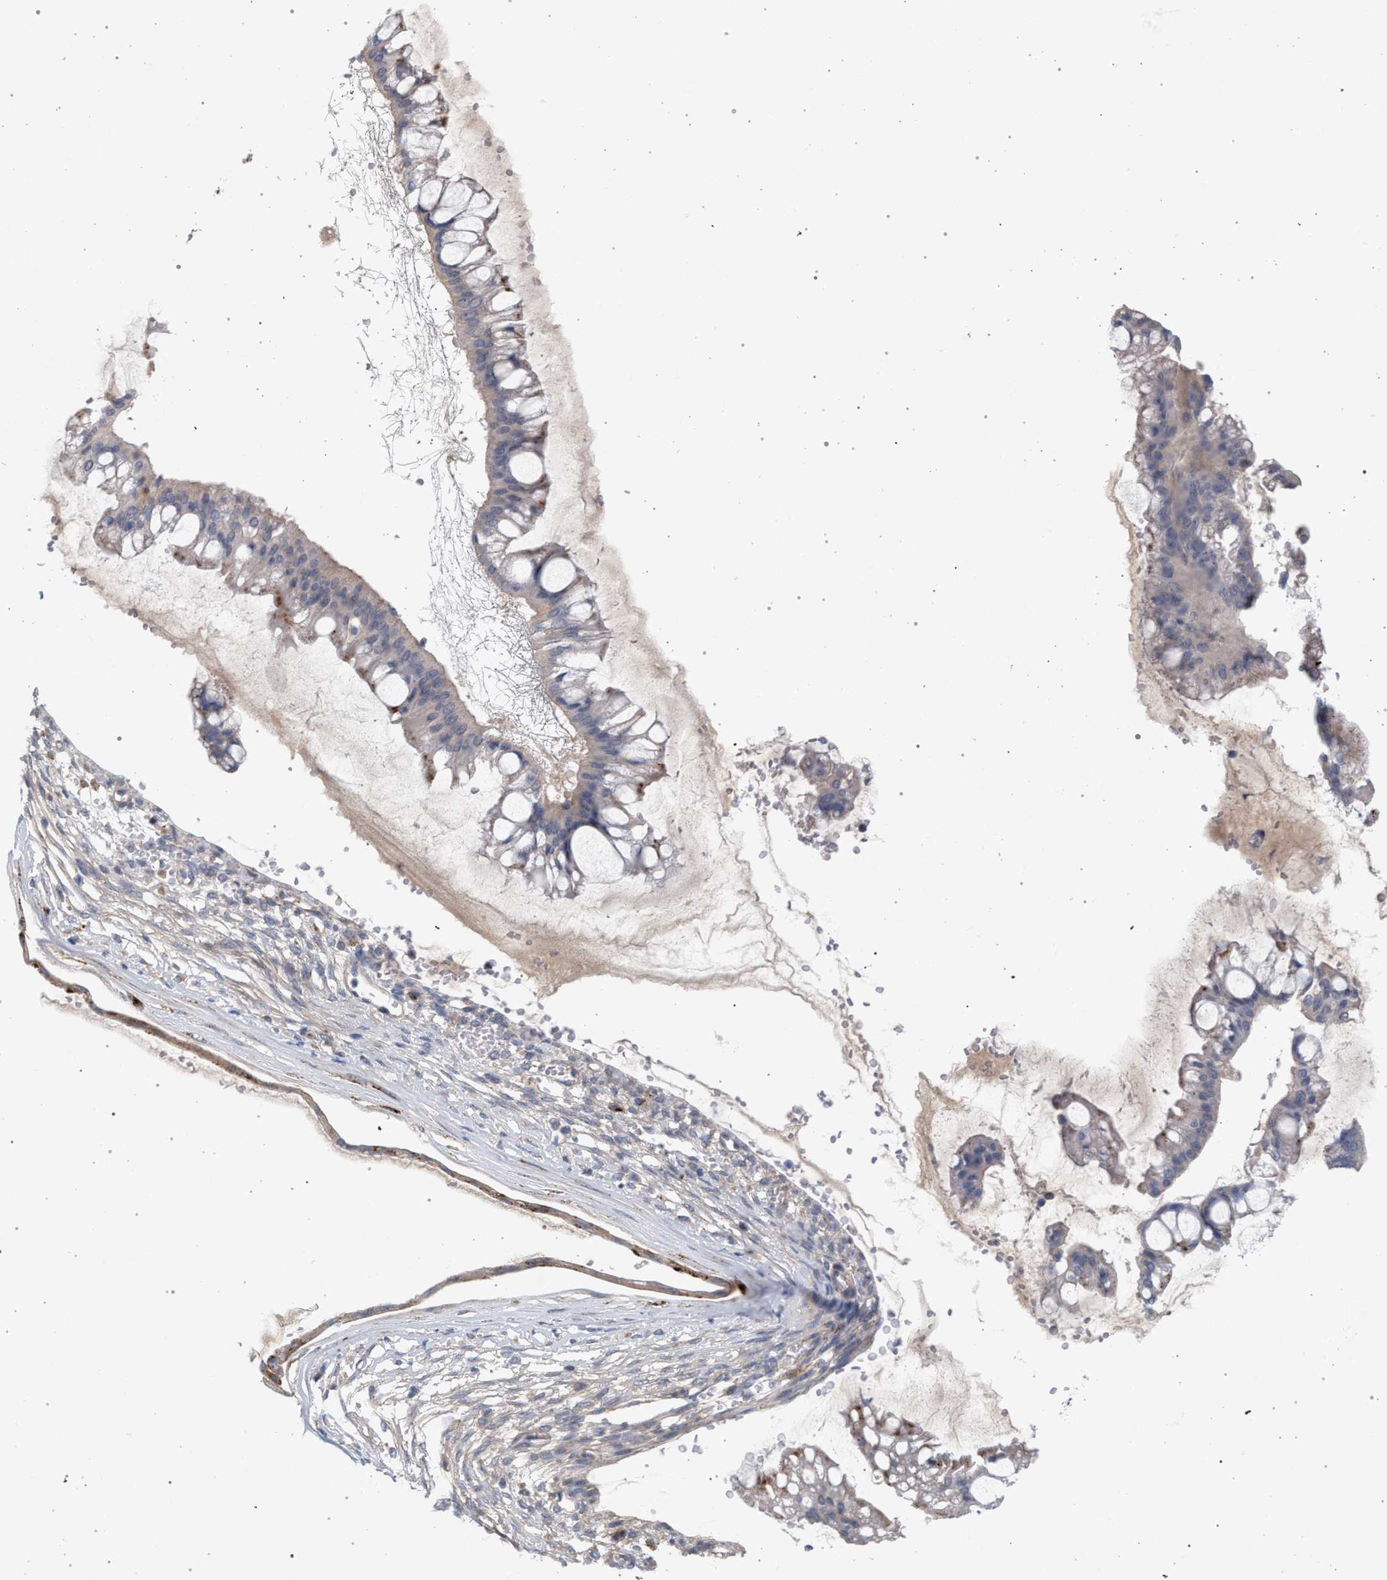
{"staining": {"intensity": "strong", "quantity": "<25%", "location": "cytoplasmic/membranous"}, "tissue": "ovarian cancer", "cell_type": "Tumor cells", "image_type": "cancer", "snomed": [{"axis": "morphology", "description": "Cystadenocarcinoma, mucinous, NOS"}, {"axis": "topography", "description": "Ovary"}], "caption": "High-magnification brightfield microscopy of ovarian cancer (mucinous cystadenocarcinoma) stained with DAB (3,3'-diaminobenzidine) (brown) and counterstained with hematoxylin (blue). tumor cells exhibit strong cytoplasmic/membranous expression is appreciated in about<25% of cells.", "gene": "MAMDC2", "patient": {"sex": "female", "age": 73}}